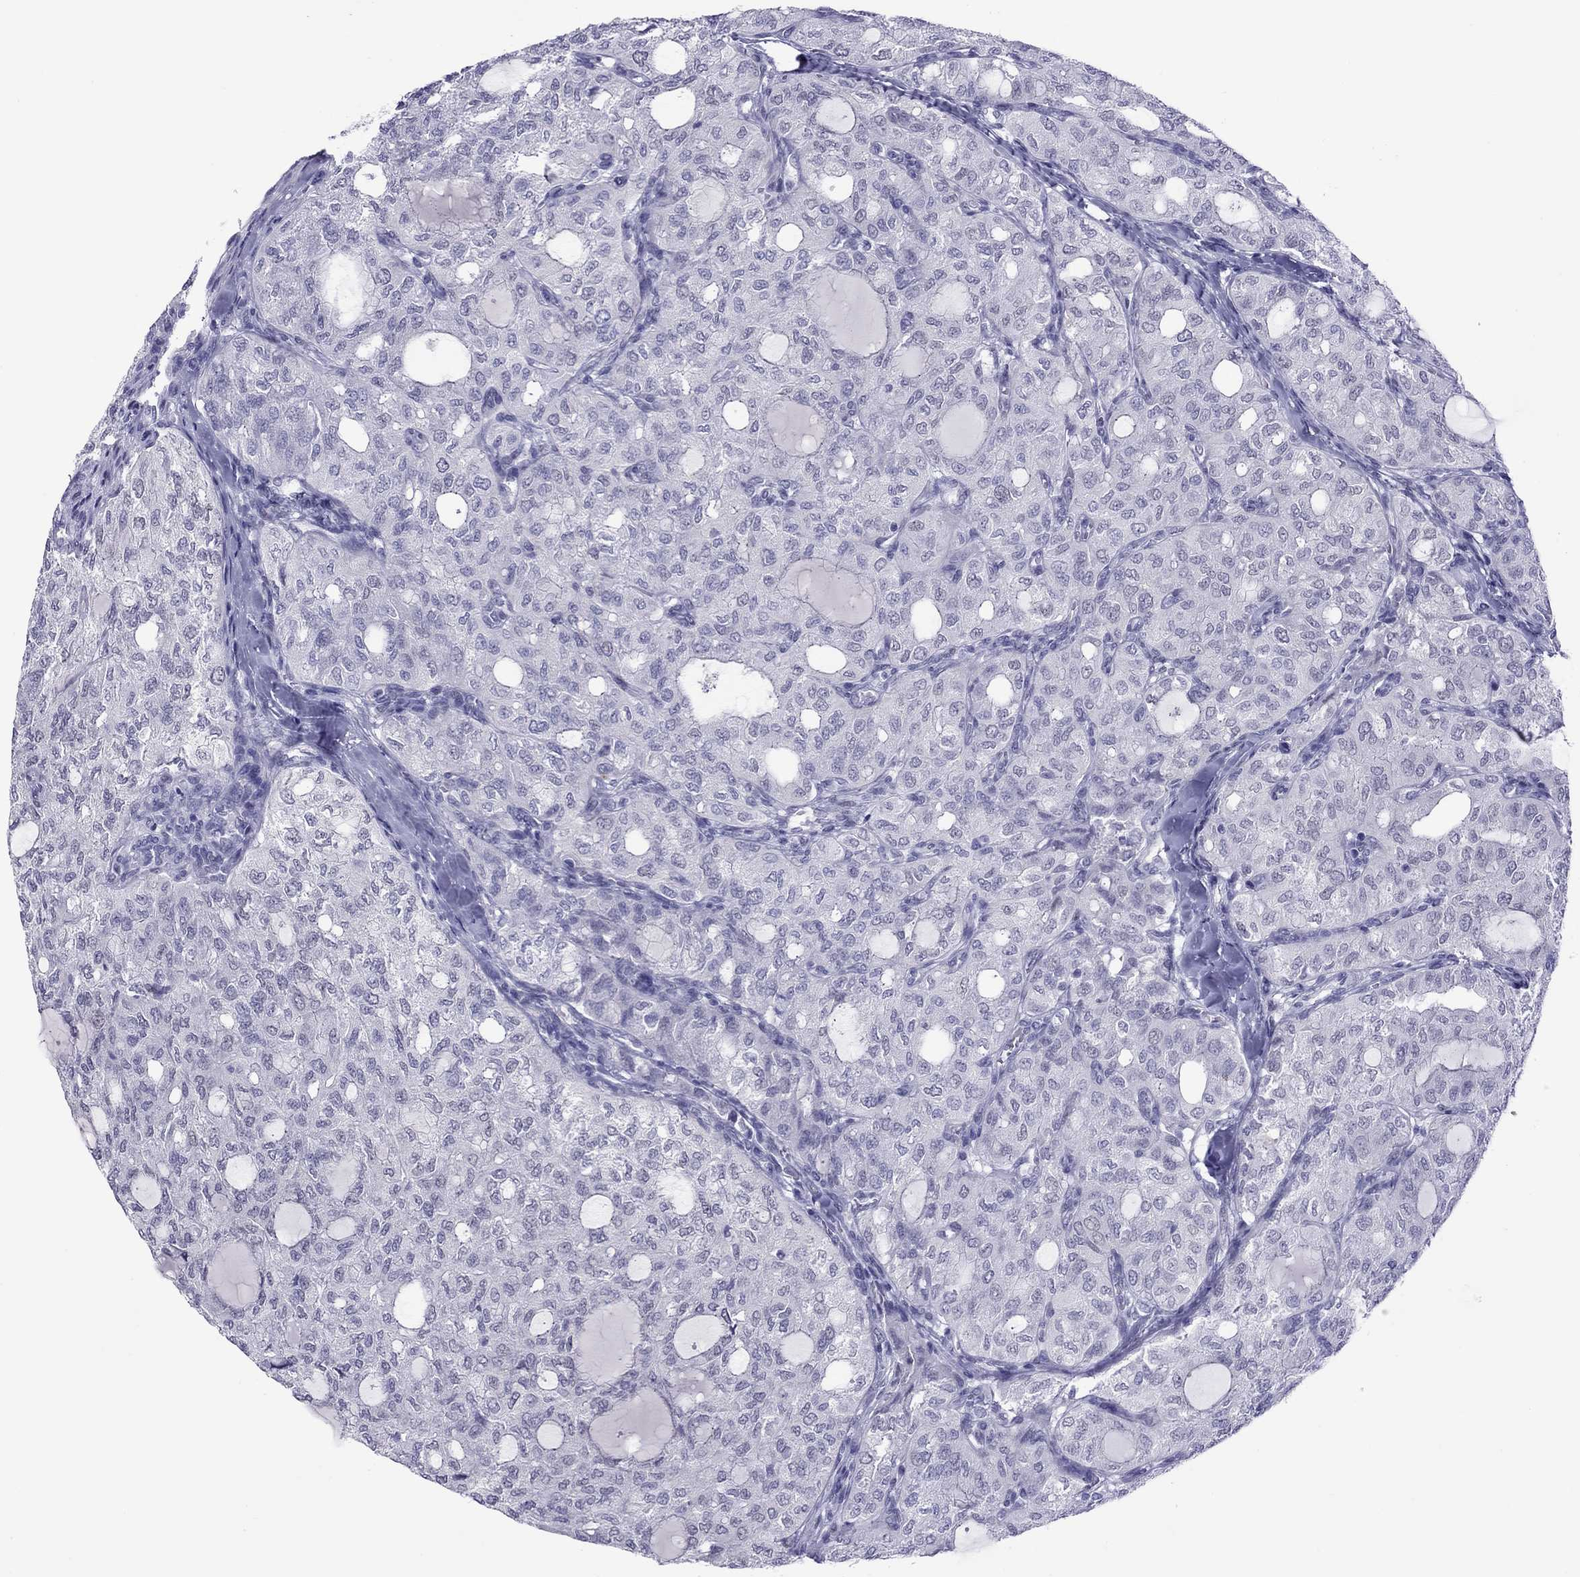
{"staining": {"intensity": "negative", "quantity": "none", "location": "none"}, "tissue": "thyroid cancer", "cell_type": "Tumor cells", "image_type": "cancer", "snomed": [{"axis": "morphology", "description": "Follicular adenoma carcinoma, NOS"}, {"axis": "topography", "description": "Thyroid gland"}], "caption": "A micrograph of thyroid cancer (follicular adenoma carcinoma) stained for a protein reveals no brown staining in tumor cells.", "gene": "CHRNB3", "patient": {"sex": "male", "age": 75}}